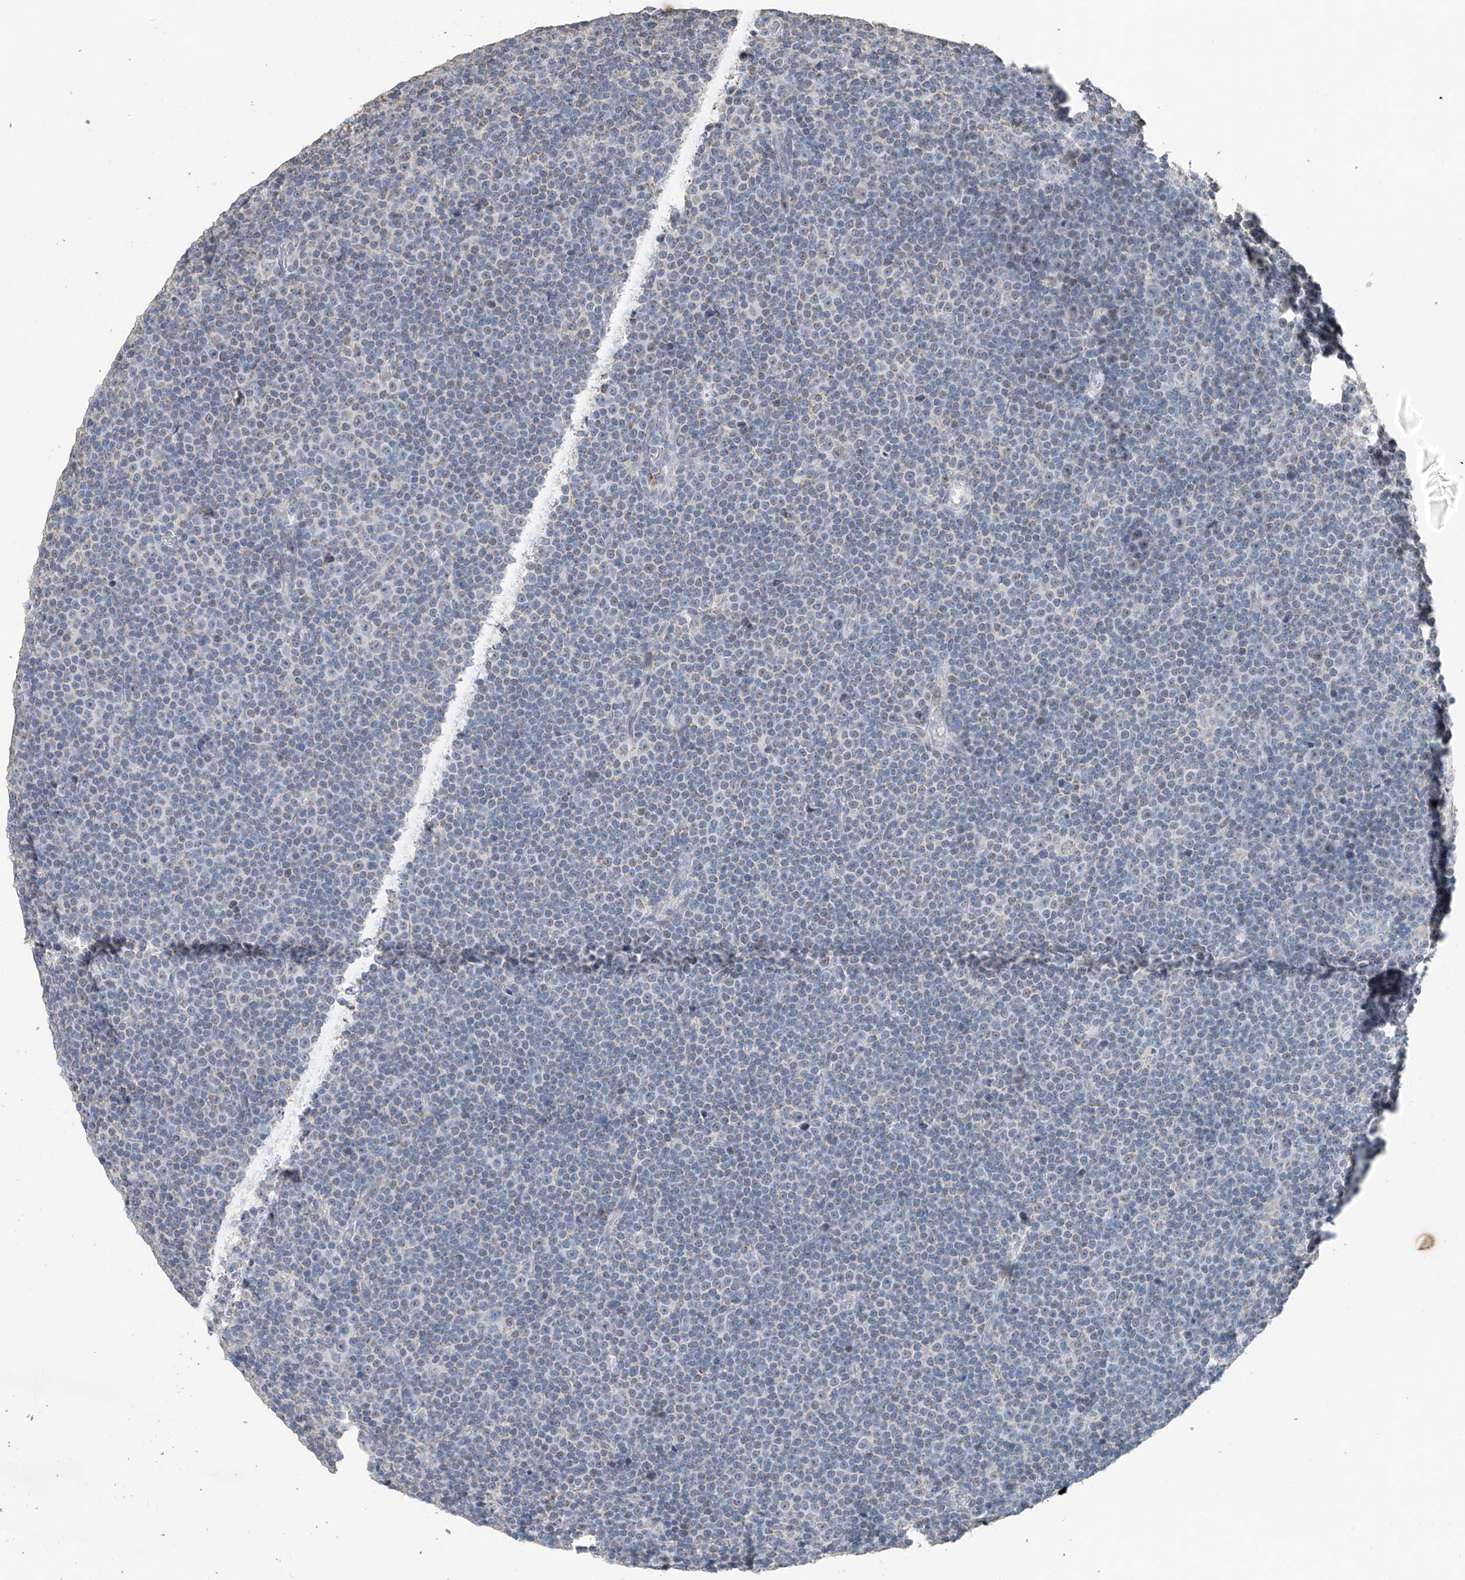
{"staining": {"intensity": "weak", "quantity": "<25%", "location": "cytoplasmic/membranous"}, "tissue": "lymphoma", "cell_type": "Tumor cells", "image_type": "cancer", "snomed": [{"axis": "morphology", "description": "Malignant lymphoma, non-Hodgkin's type, Low grade"}, {"axis": "topography", "description": "Lymph node"}], "caption": "This is a image of immunohistochemistry (IHC) staining of lymphoma, which shows no expression in tumor cells.", "gene": "KLF15", "patient": {"sex": "female", "age": 67}}